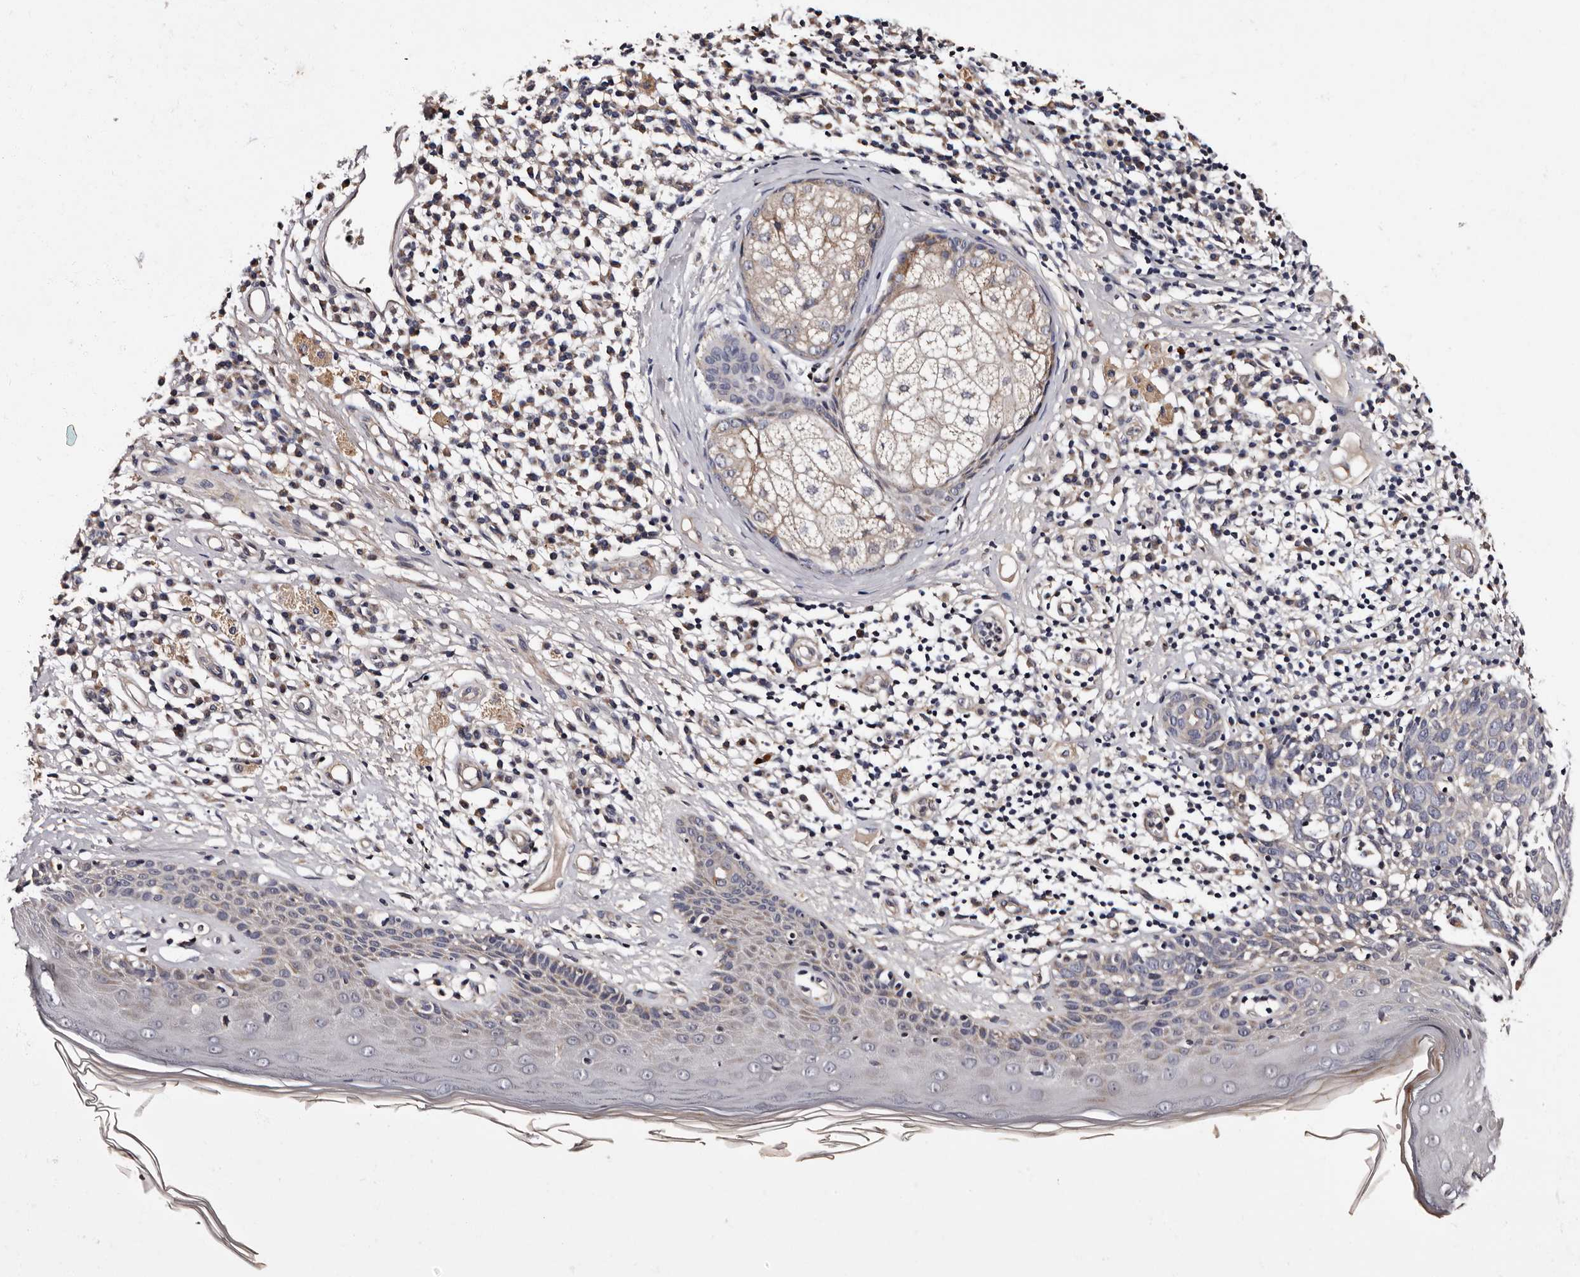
{"staining": {"intensity": "negative", "quantity": "none", "location": "none"}, "tissue": "skin cancer", "cell_type": "Tumor cells", "image_type": "cancer", "snomed": [{"axis": "morphology", "description": "Squamous cell carcinoma in situ, NOS"}, {"axis": "morphology", "description": "Squamous cell carcinoma, NOS"}, {"axis": "topography", "description": "Skin"}], "caption": "DAB immunohistochemical staining of skin squamous cell carcinoma in situ shows no significant positivity in tumor cells.", "gene": "ADCK5", "patient": {"sex": "male", "age": 93}}